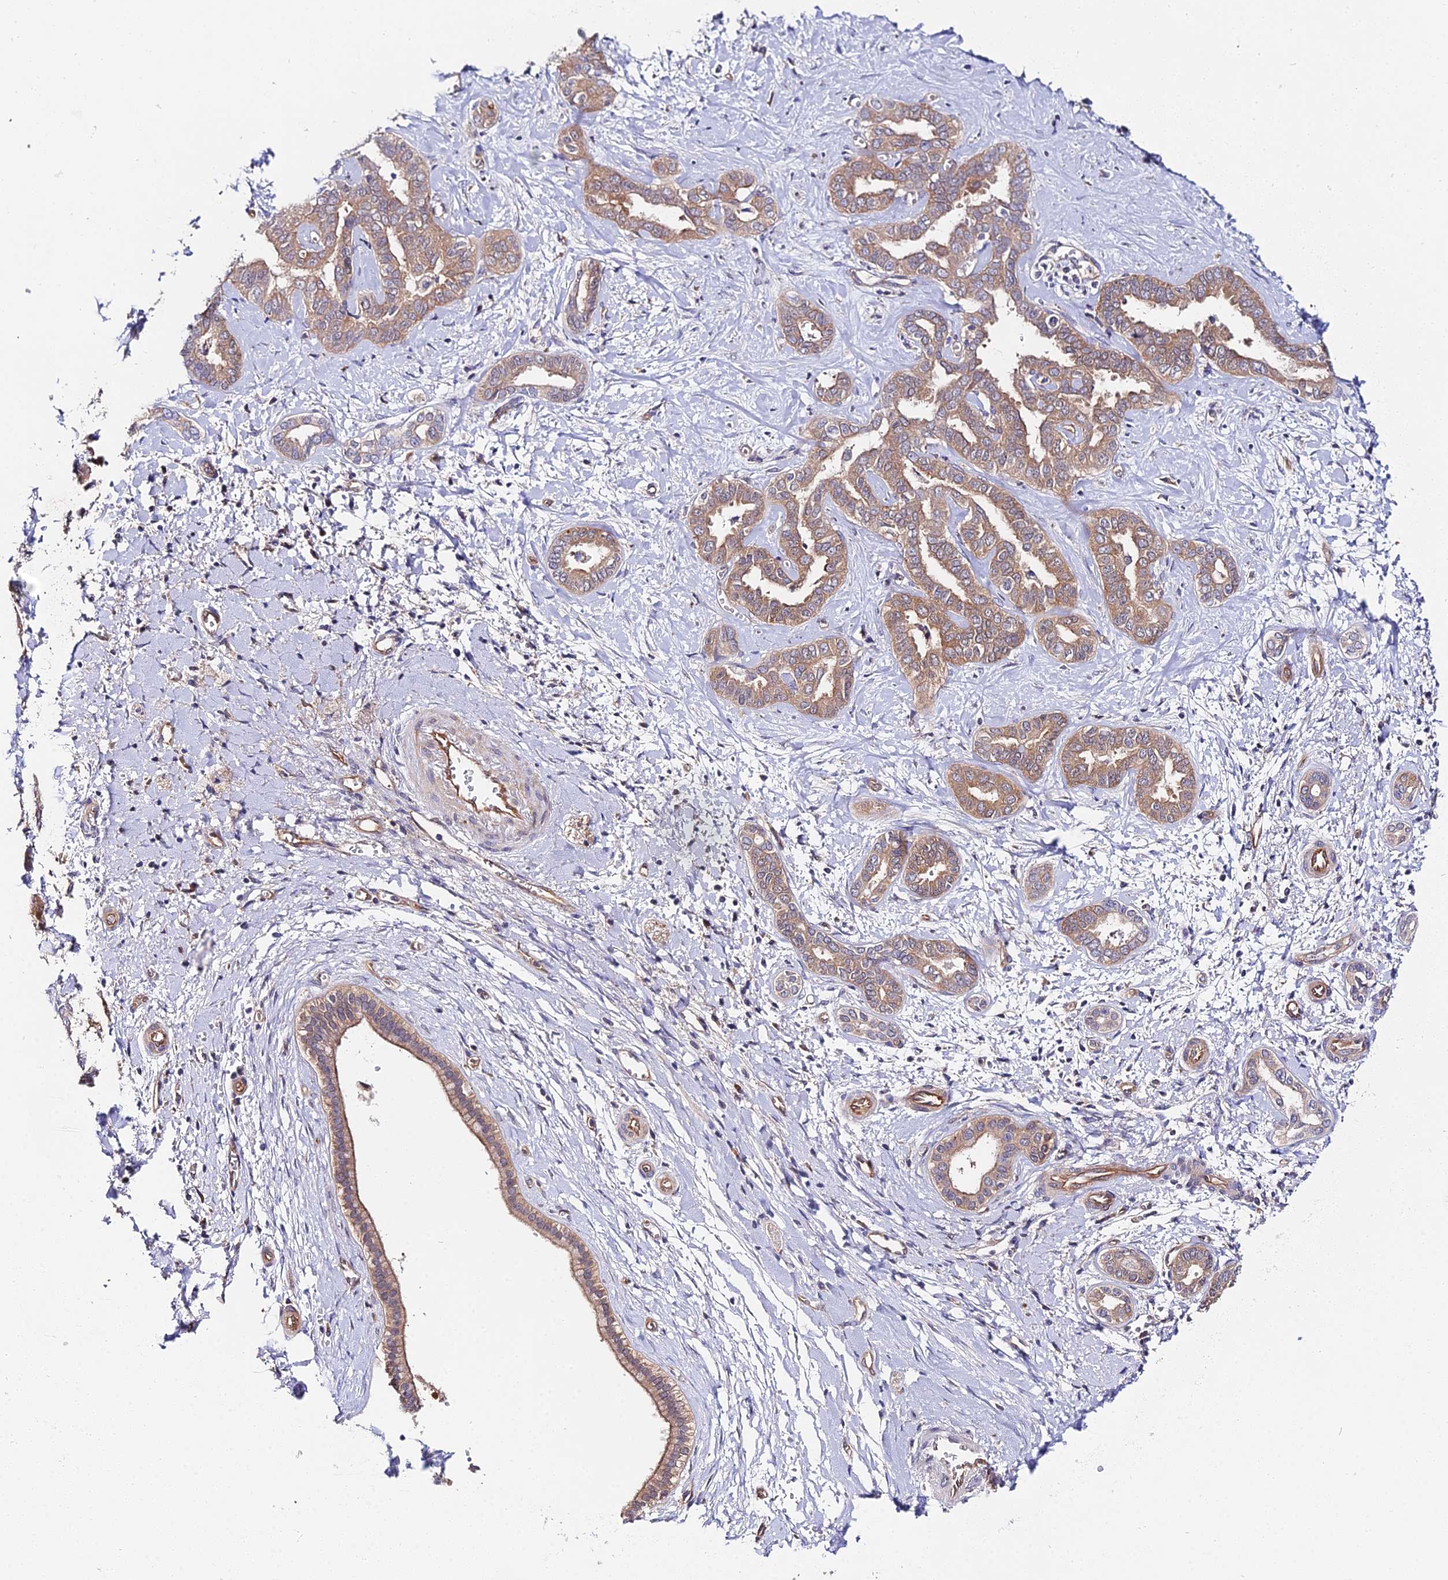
{"staining": {"intensity": "weak", "quantity": "25%-75%", "location": "cytoplasmic/membranous"}, "tissue": "liver cancer", "cell_type": "Tumor cells", "image_type": "cancer", "snomed": [{"axis": "morphology", "description": "Cholangiocarcinoma"}, {"axis": "topography", "description": "Liver"}], "caption": "Immunohistochemistry (IHC) (DAB (3,3'-diaminobenzidine)) staining of liver cancer shows weak cytoplasmic/membranous protein positivity in about 25%-75% of tumor cells.", "gene": "PPP2R2C", "patient": {"sex": "female", "age": 77}}